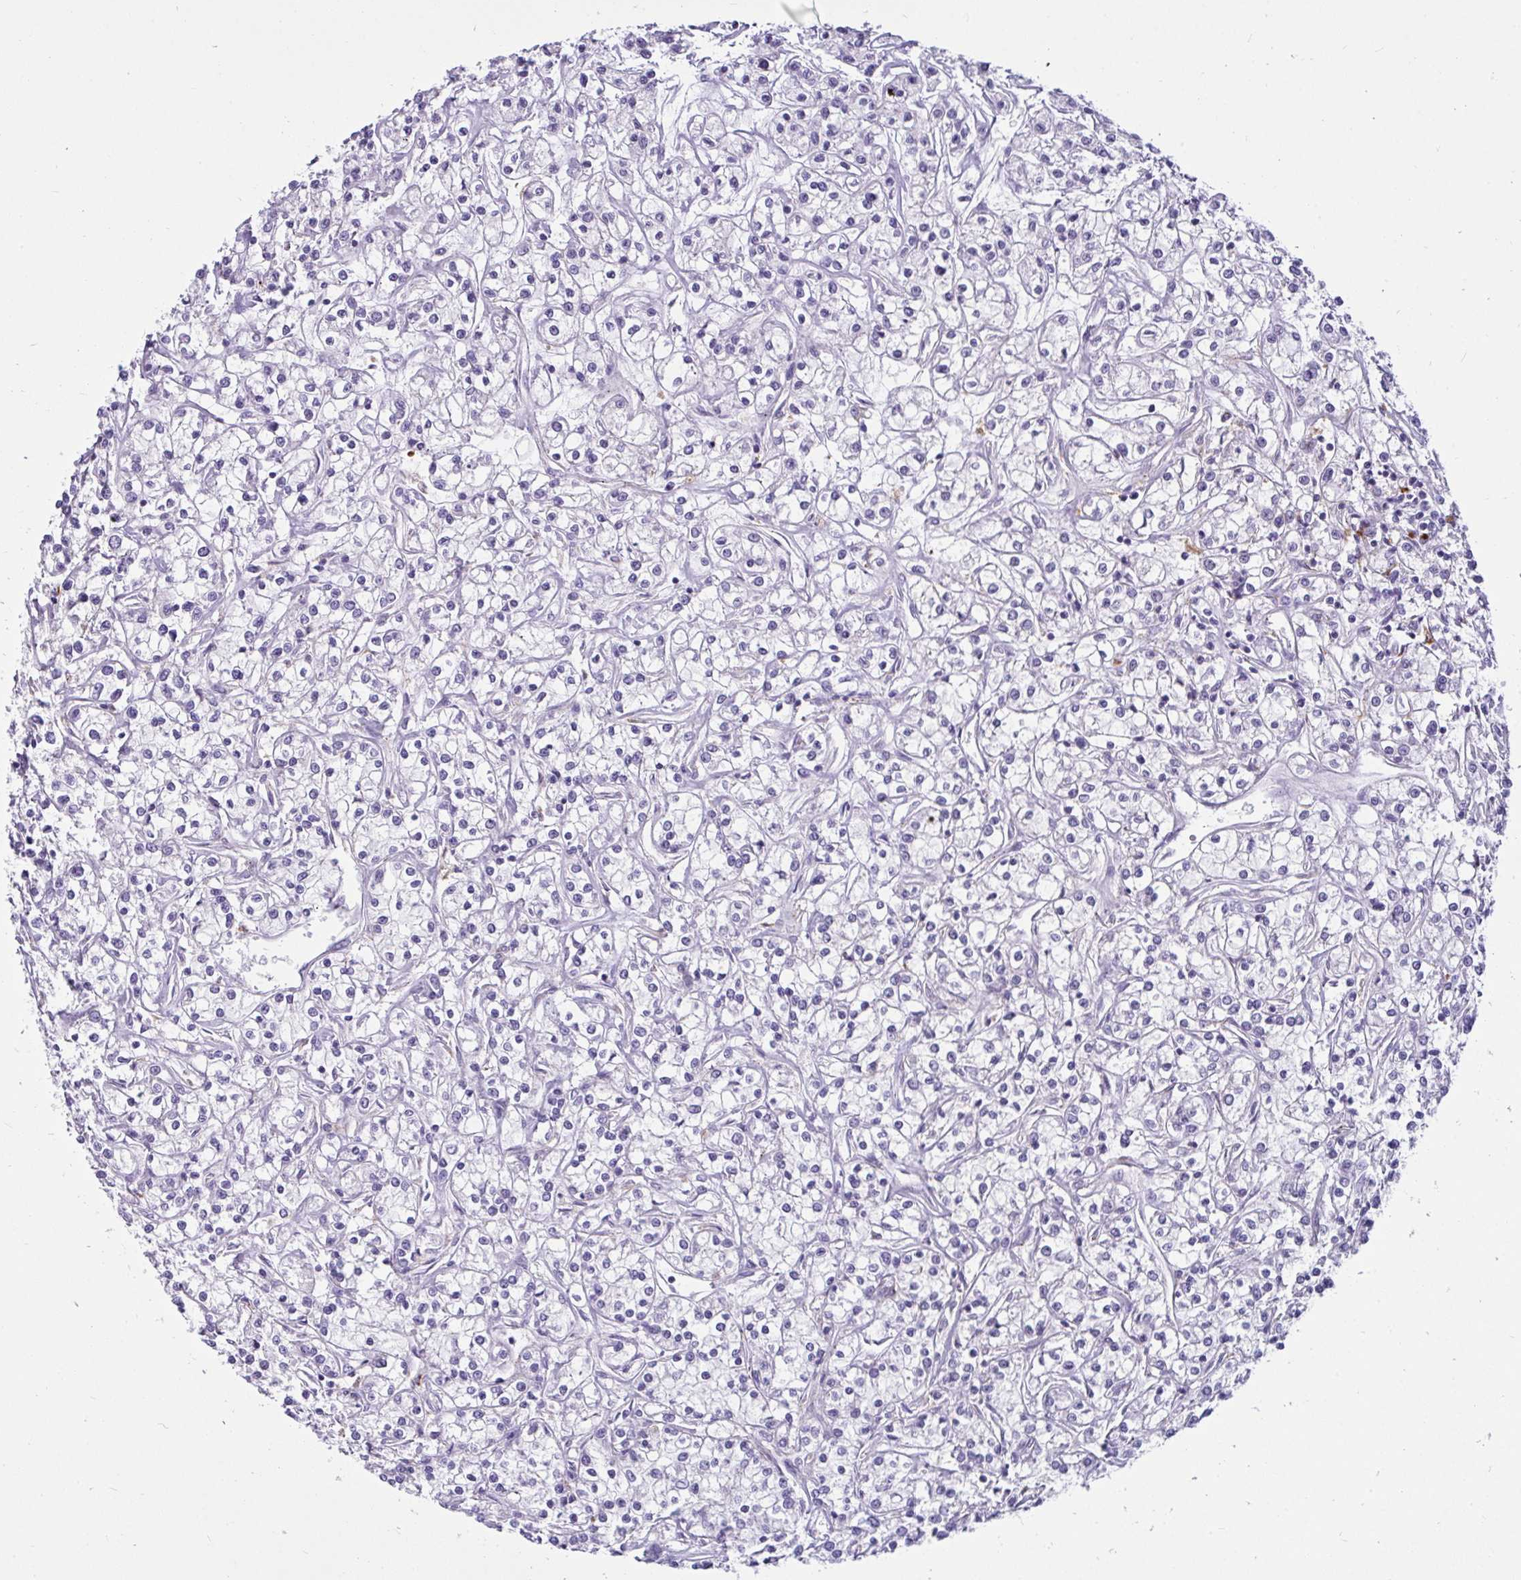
{"staining": {"intensity": "negative", "quantity": "none", "location": "none"}, "tissue": "renal cancer", "cell_type": "Tumor cells", "image_type": "cancer", "snomed": [{"axis": "morphology", "description": "Adenocarcinoma, NOS"}, {"axis": "topography", "description": "Kidney"}], "caption": "A high-resolution micrograph shows immunohistochemistry staining of adenocarcinoma (renal), which shows no significant expression in tumor cells.", "gene": "CTSZ", "patient": {"sex": "female", "age": 59}}